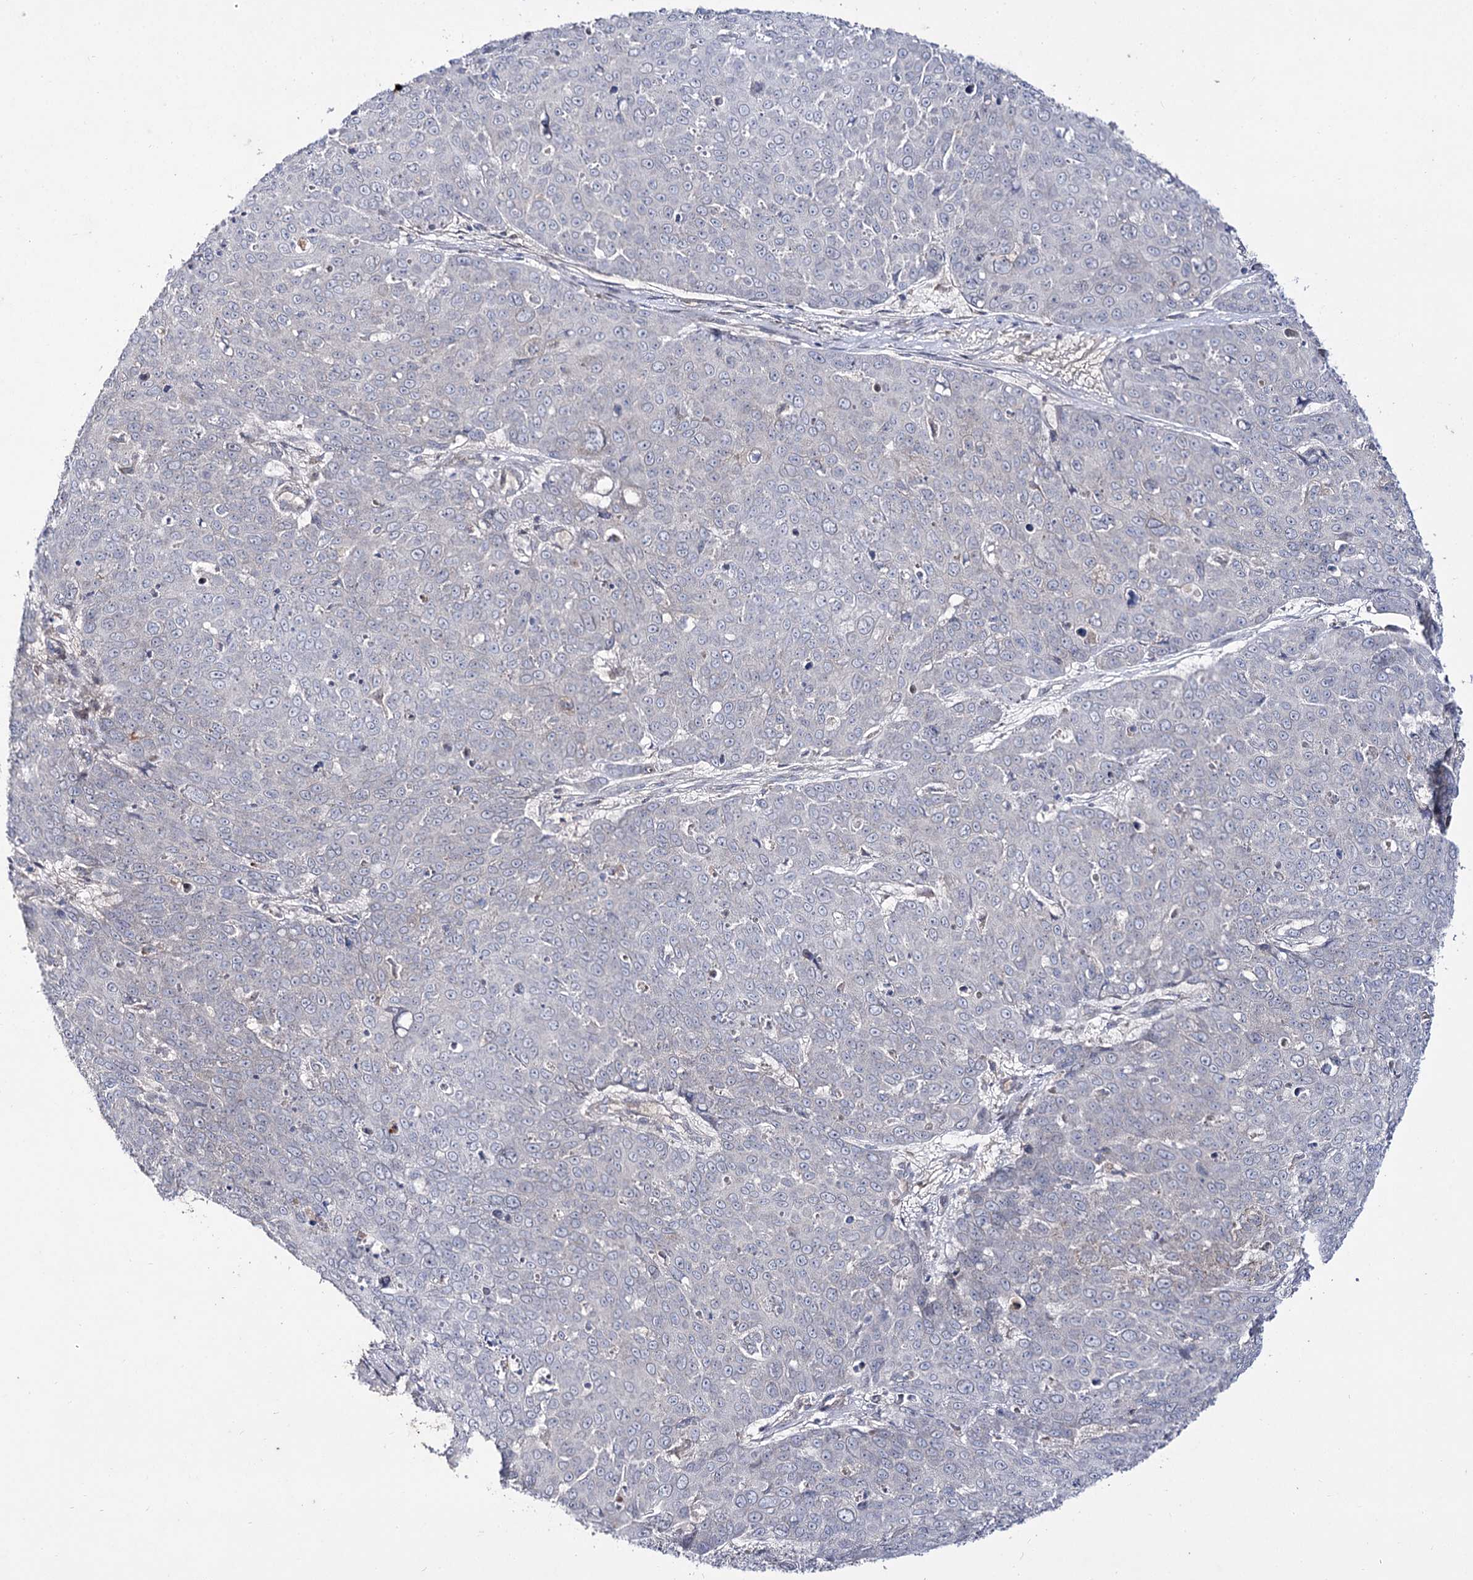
{"staining": {"intensity": "negative", "quantity": "none", "location": "none"}, "tissue": "skin cancer", "cell_type": "Tumor cells", "image_type": "cancer", "snomed": [{"axis": "morphology", "description": "Squamous cell carcinoma, NOS"}, {"axis": "topography", "description": "Skin"}], "caption": "Tumor cells are negative for protein expression in human skin cancer.", "gene": "C11orf80", "patient": {"sex": "male", "age": 71}}